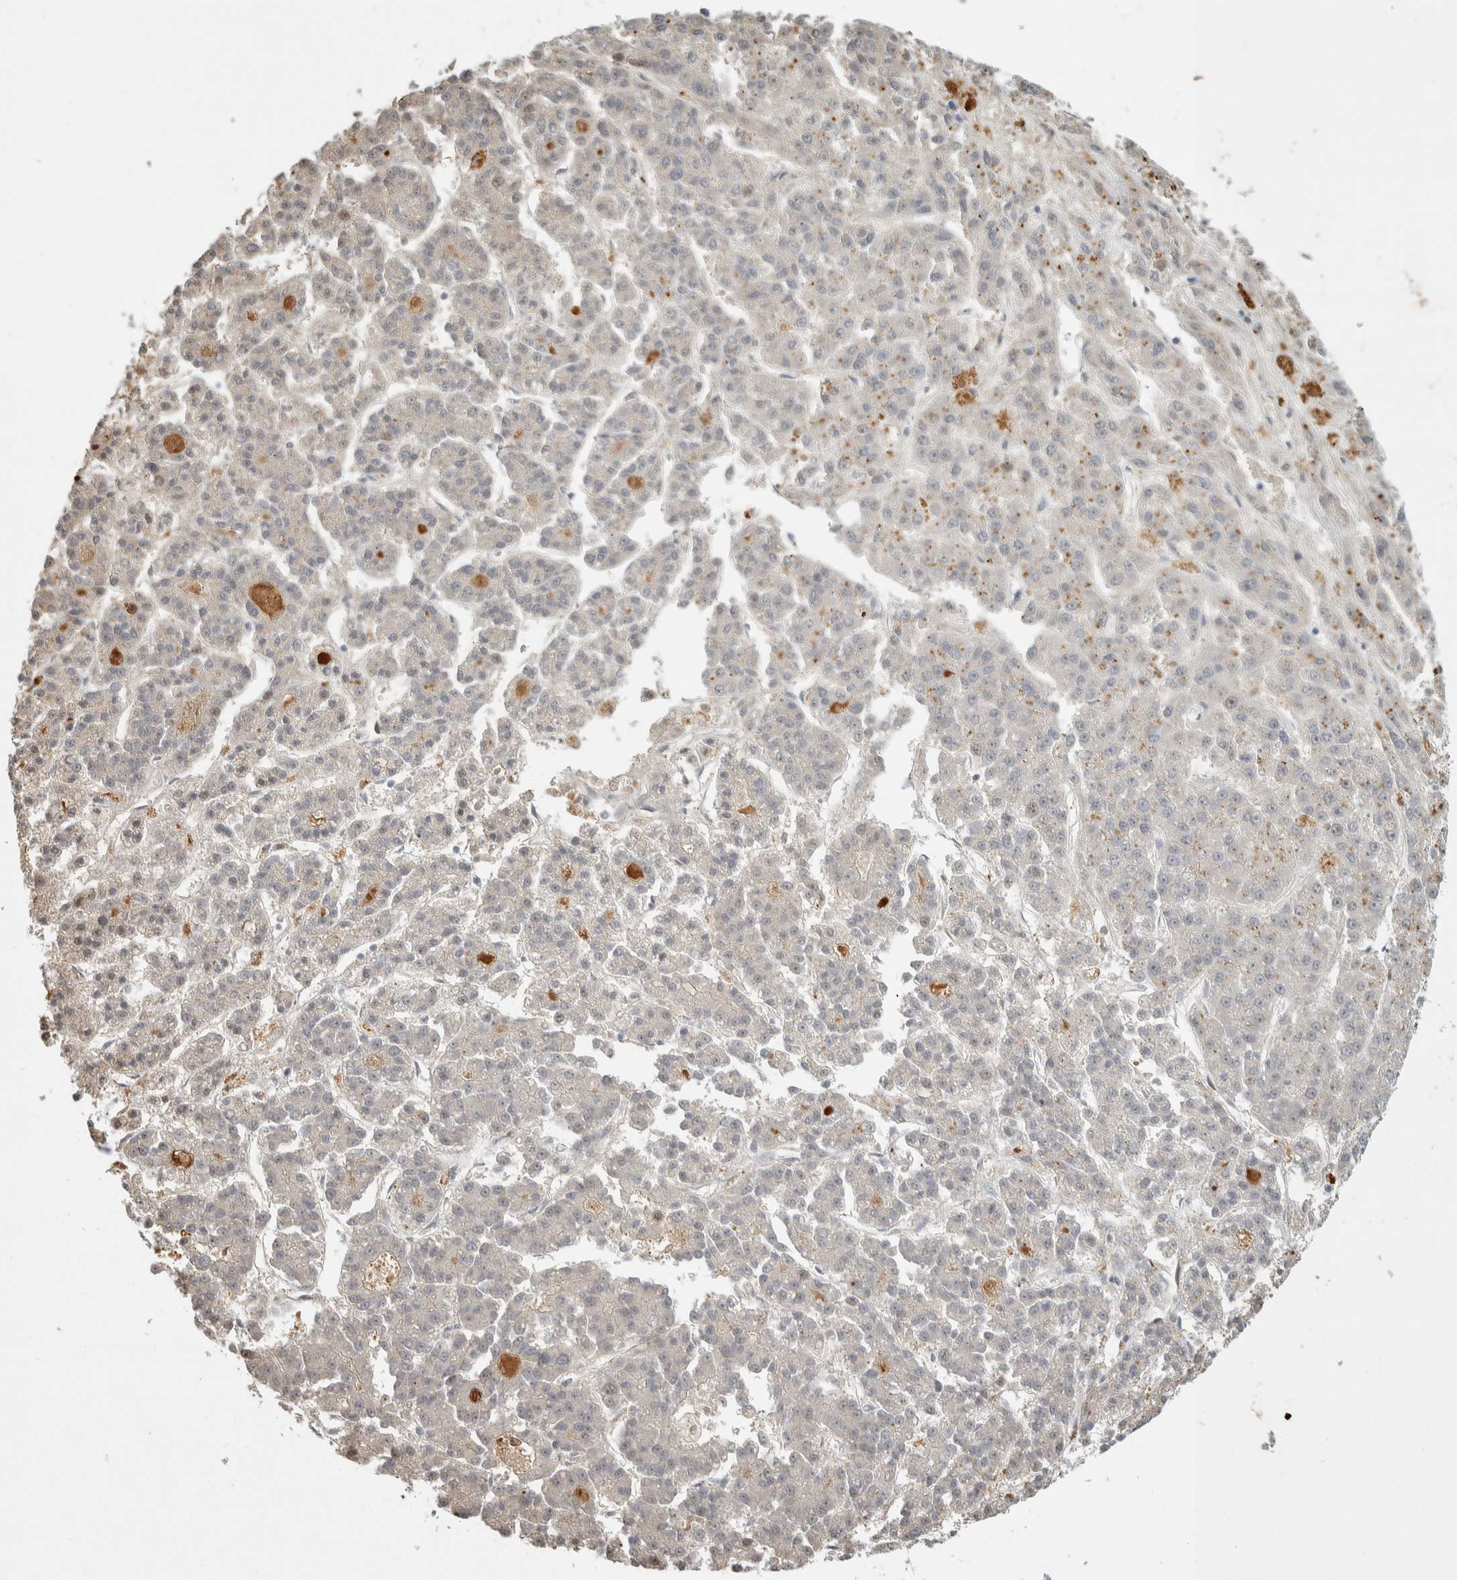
{"staining": {"intensity": "negative", "quantity": "none", "location": "none"}, "tissue": "liver cancer", "cell_type": "Tumor cells", "image_type": "cancer", "snomed": [{"axis": "morphology", "description": "Carcinoma, Hepatocellular, NOS"}, {"axis": "topography", "description": "Liver"}], "caption": "IHC histopathology image of human liver hepatocellular carcinoma stained for a protein (brown), which displays no expression in tumor cells. (DAB (3,3'-diaminobenzidine) IHC, high magnification).", "gene": "AFP", "patient": {"sex": "male", "age": 70}}